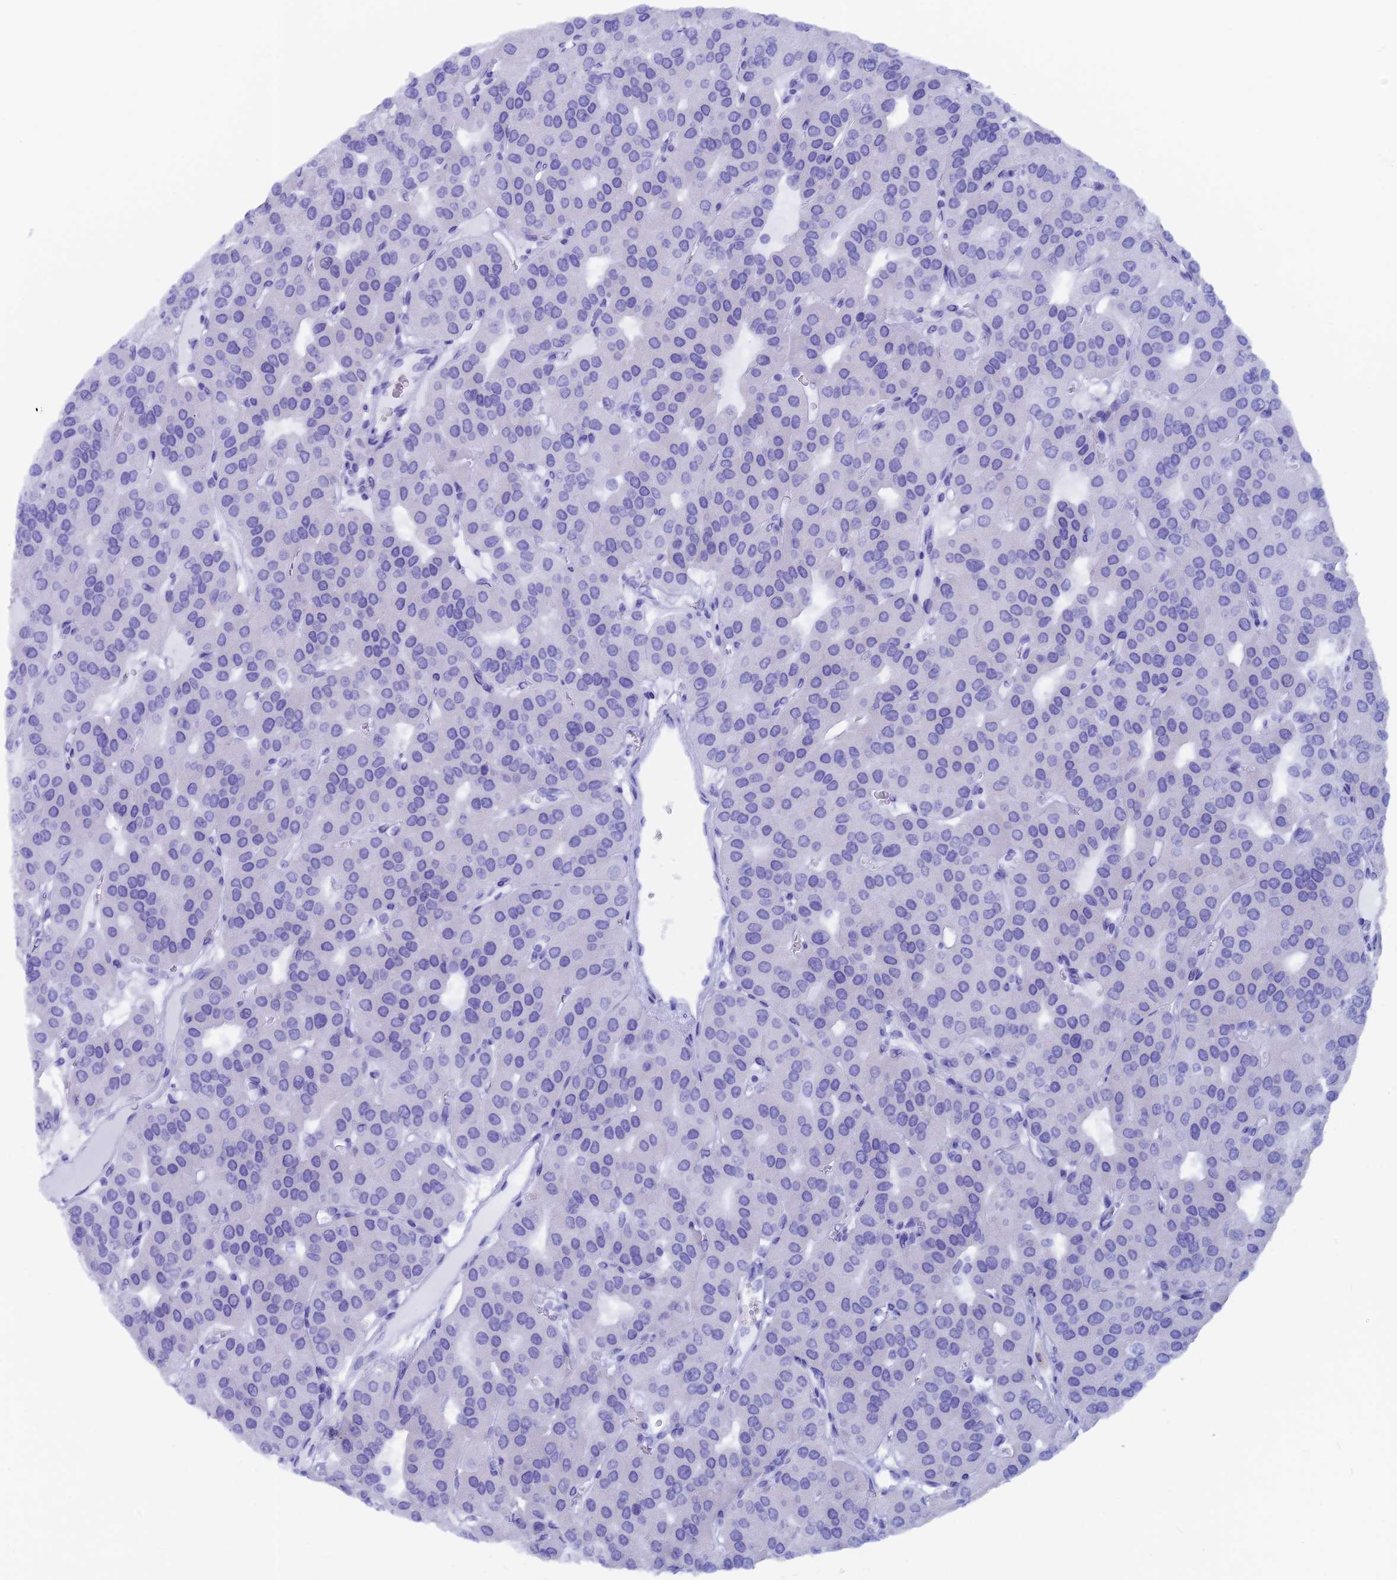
{"staining": {"intensity": "negative", "quantity": "none", "location": "none"}, "tissue": "parathyroid gland", "cell_type": "Glandular cells", "image_type": "normal", "snomed": [{"axis": "morphology", "description": "Normal tissue, NOS"}, {"axis": "morphology", "description": "Adenoma, NOS"}, {"axis": "topography", "description": "Parathyroid gland"}], "caption": "Immunohistochemistry (IHC) of normal parathyroid gland displays no staining in glandular cells.", "gene": "CAPS", "patient": {"sex": "female", "age": 86}}